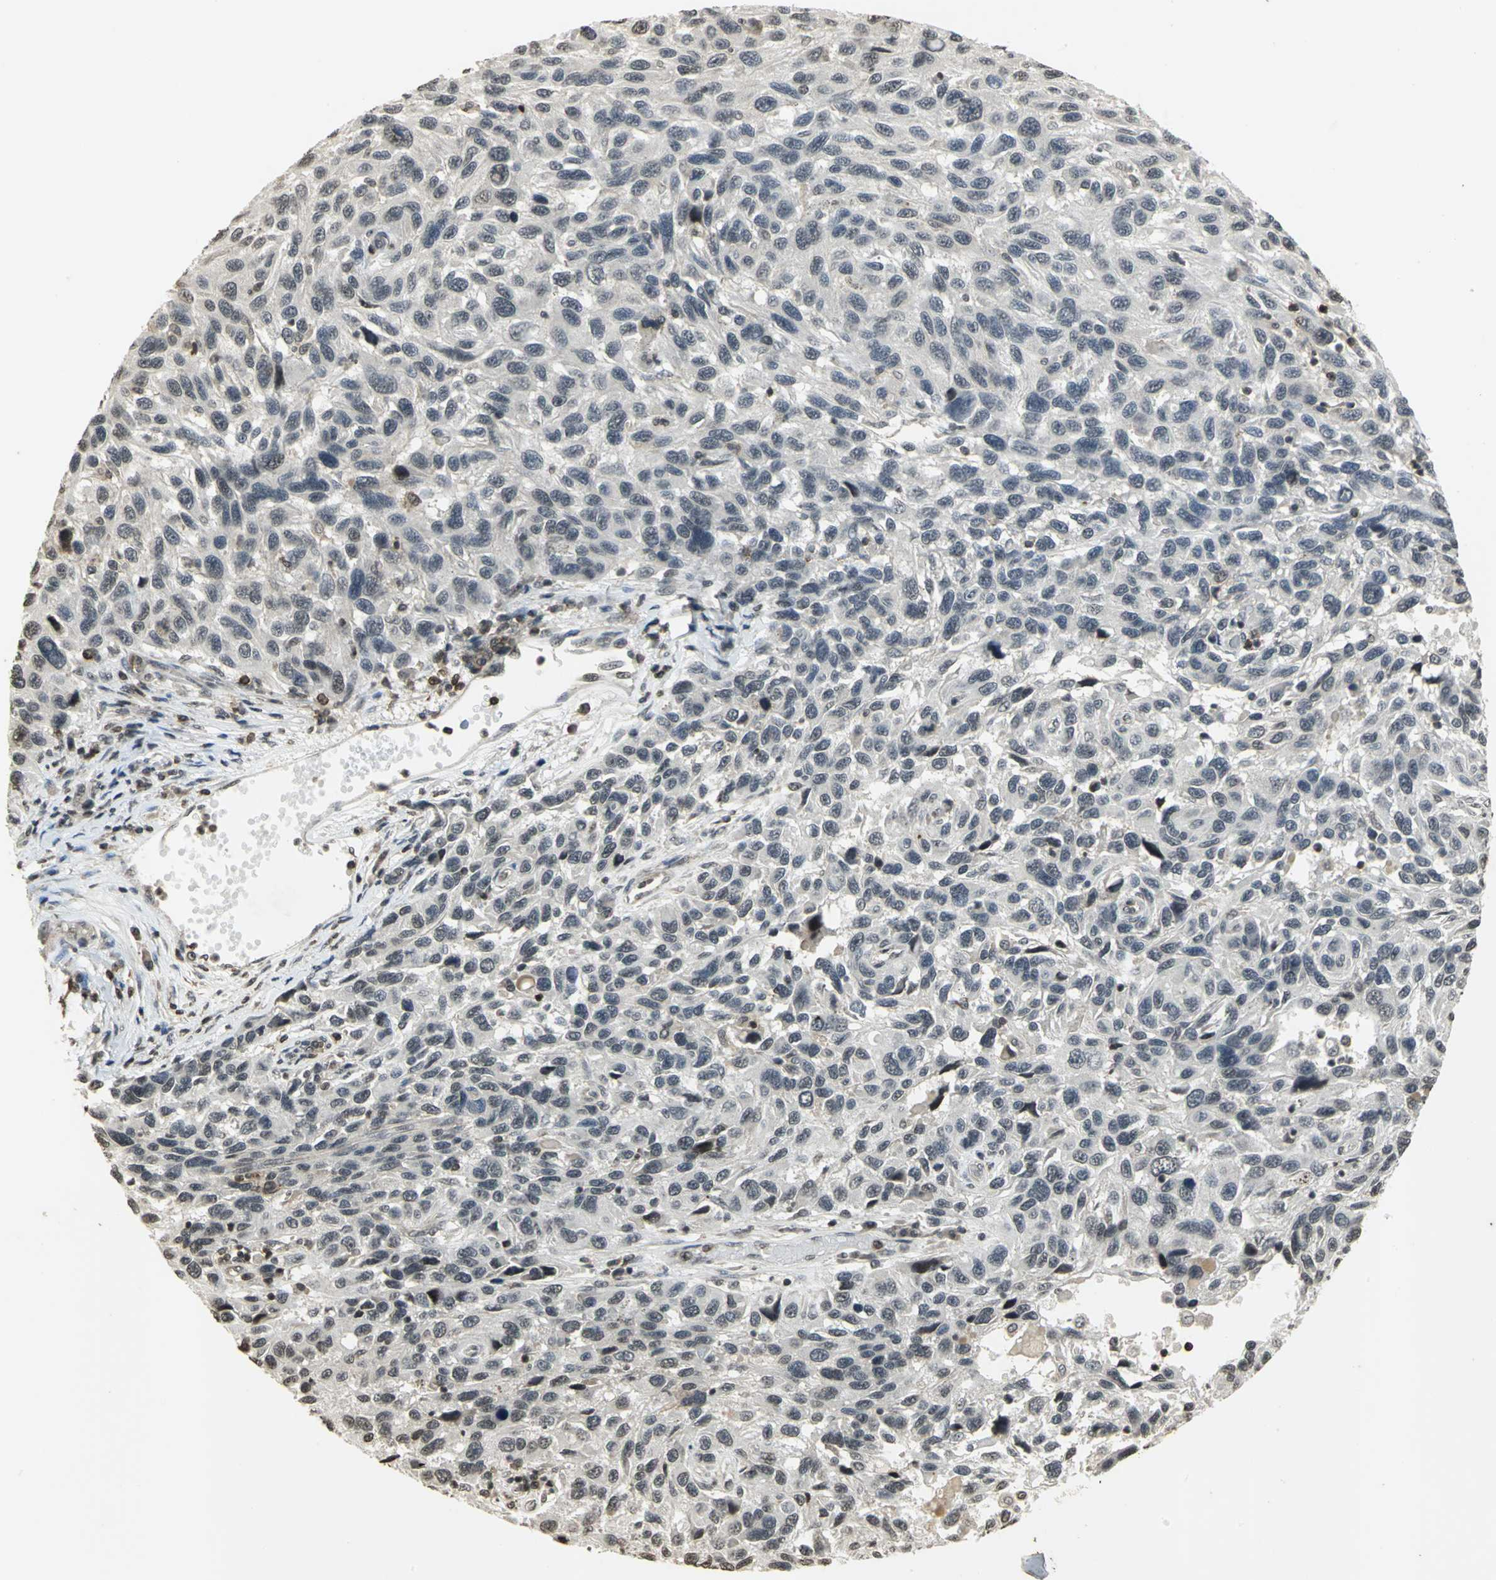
{"staining": {"intensity": "negative", "quantity": "none", "location": "none"}, "tissue": "melanoma", "cell_type": "Tumor cells", "image_type": "cancer", "snomed": [{"axis": "morphology", "description": "Malignant melanoma, NOS"}, {"axis": "topography", "description": "Skin"}], "caption": "A histopathology image of human malignant melanoma is negative for staining in tumor cells.", "gene": "IL16", "patient": {"sex": "male", "age": 53}}